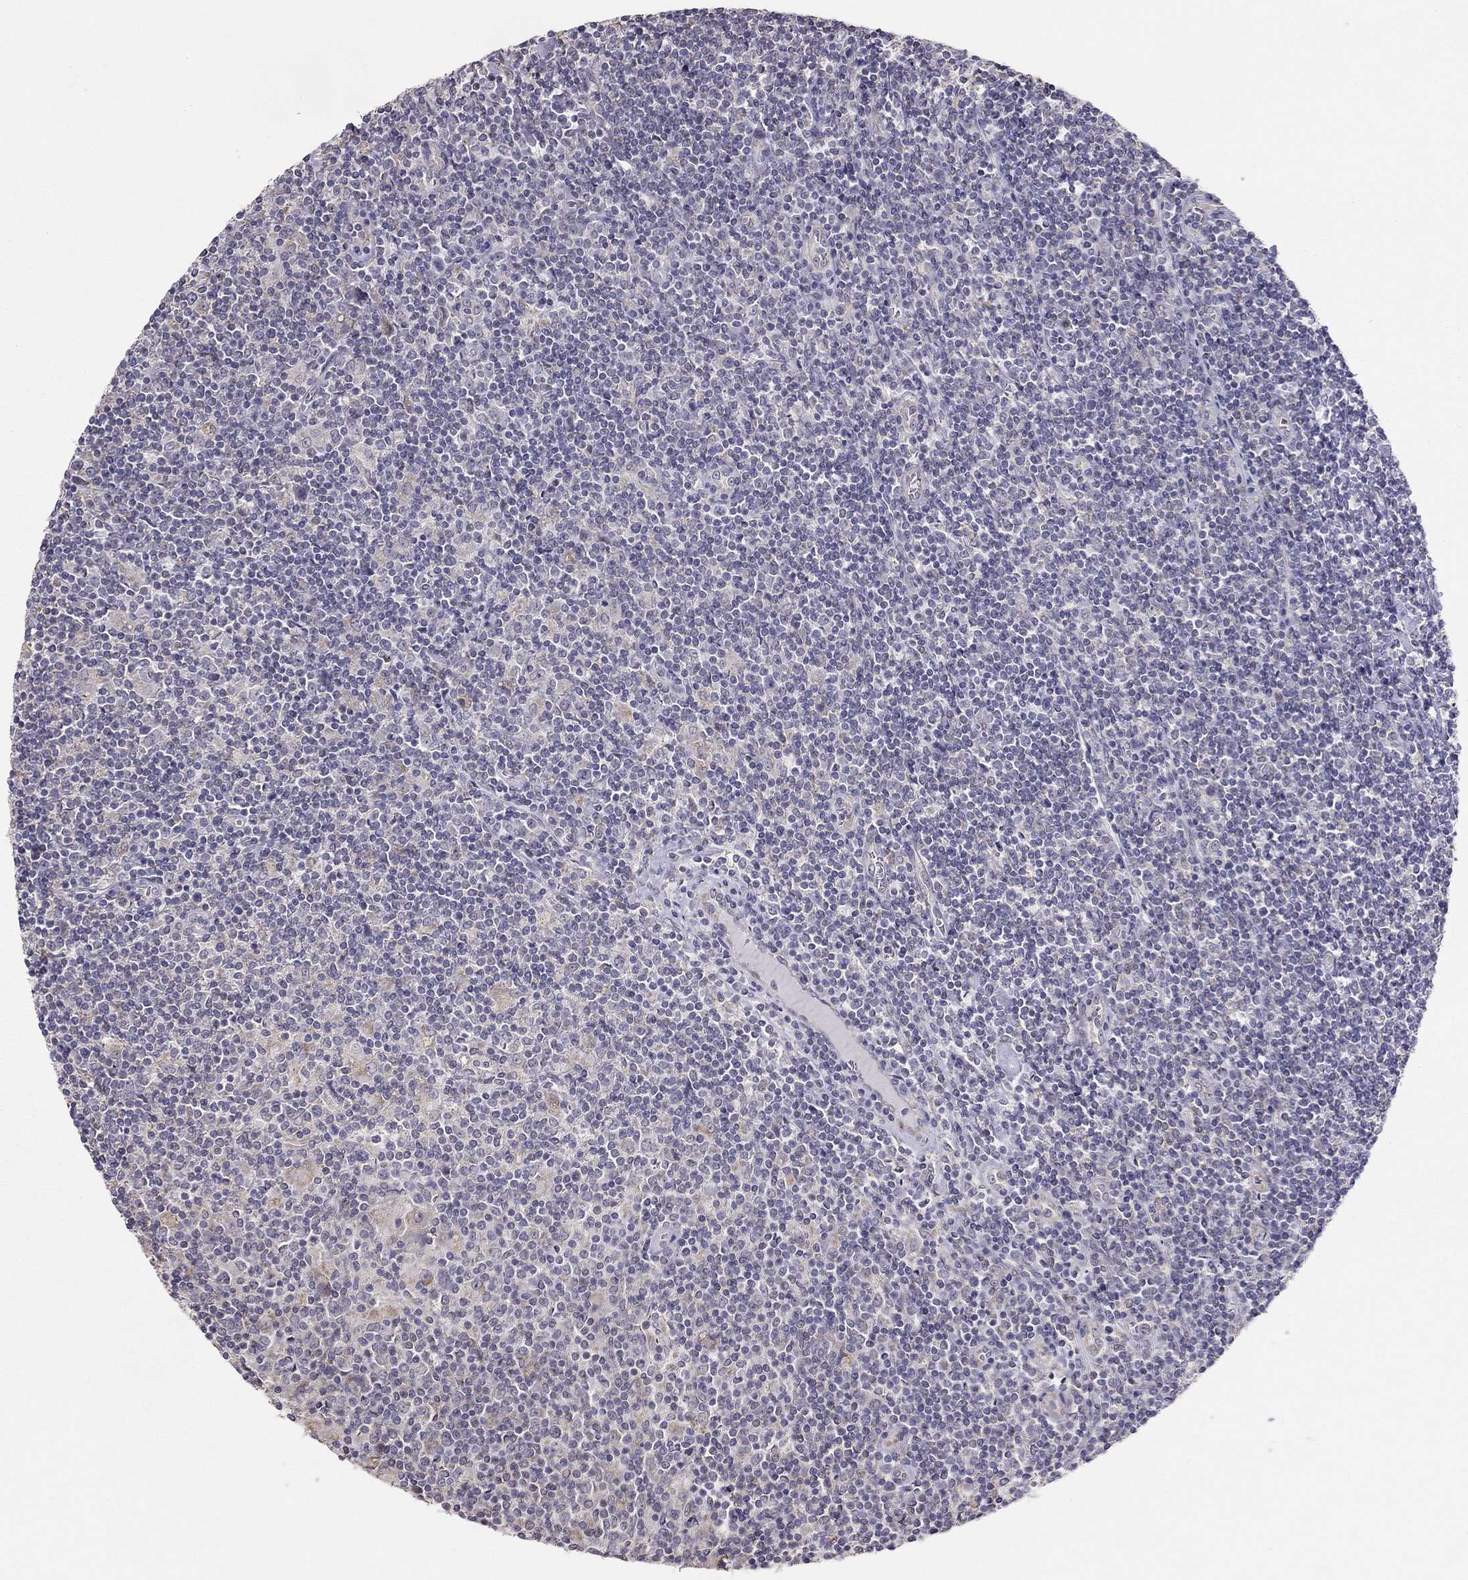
{"staining": {"intensity": "negative", "quantity": "none", "location": "none"}, "tissue": "lymphoma", "cell_type": "Tumor cells", "image_type": "cancer", "snomed": [{"axis": "morphology", "description": "Hodgkin's disease, NOS"}, {"axis": "topography", "description": "Lymph node"}], "caption": "A high-resolution micrograph shows IHC staining of lymphoma, which exhibits no significant expression in tumor cells.", "gene": "LRIT3", "patient": {"sex": "male", "age": 40}}